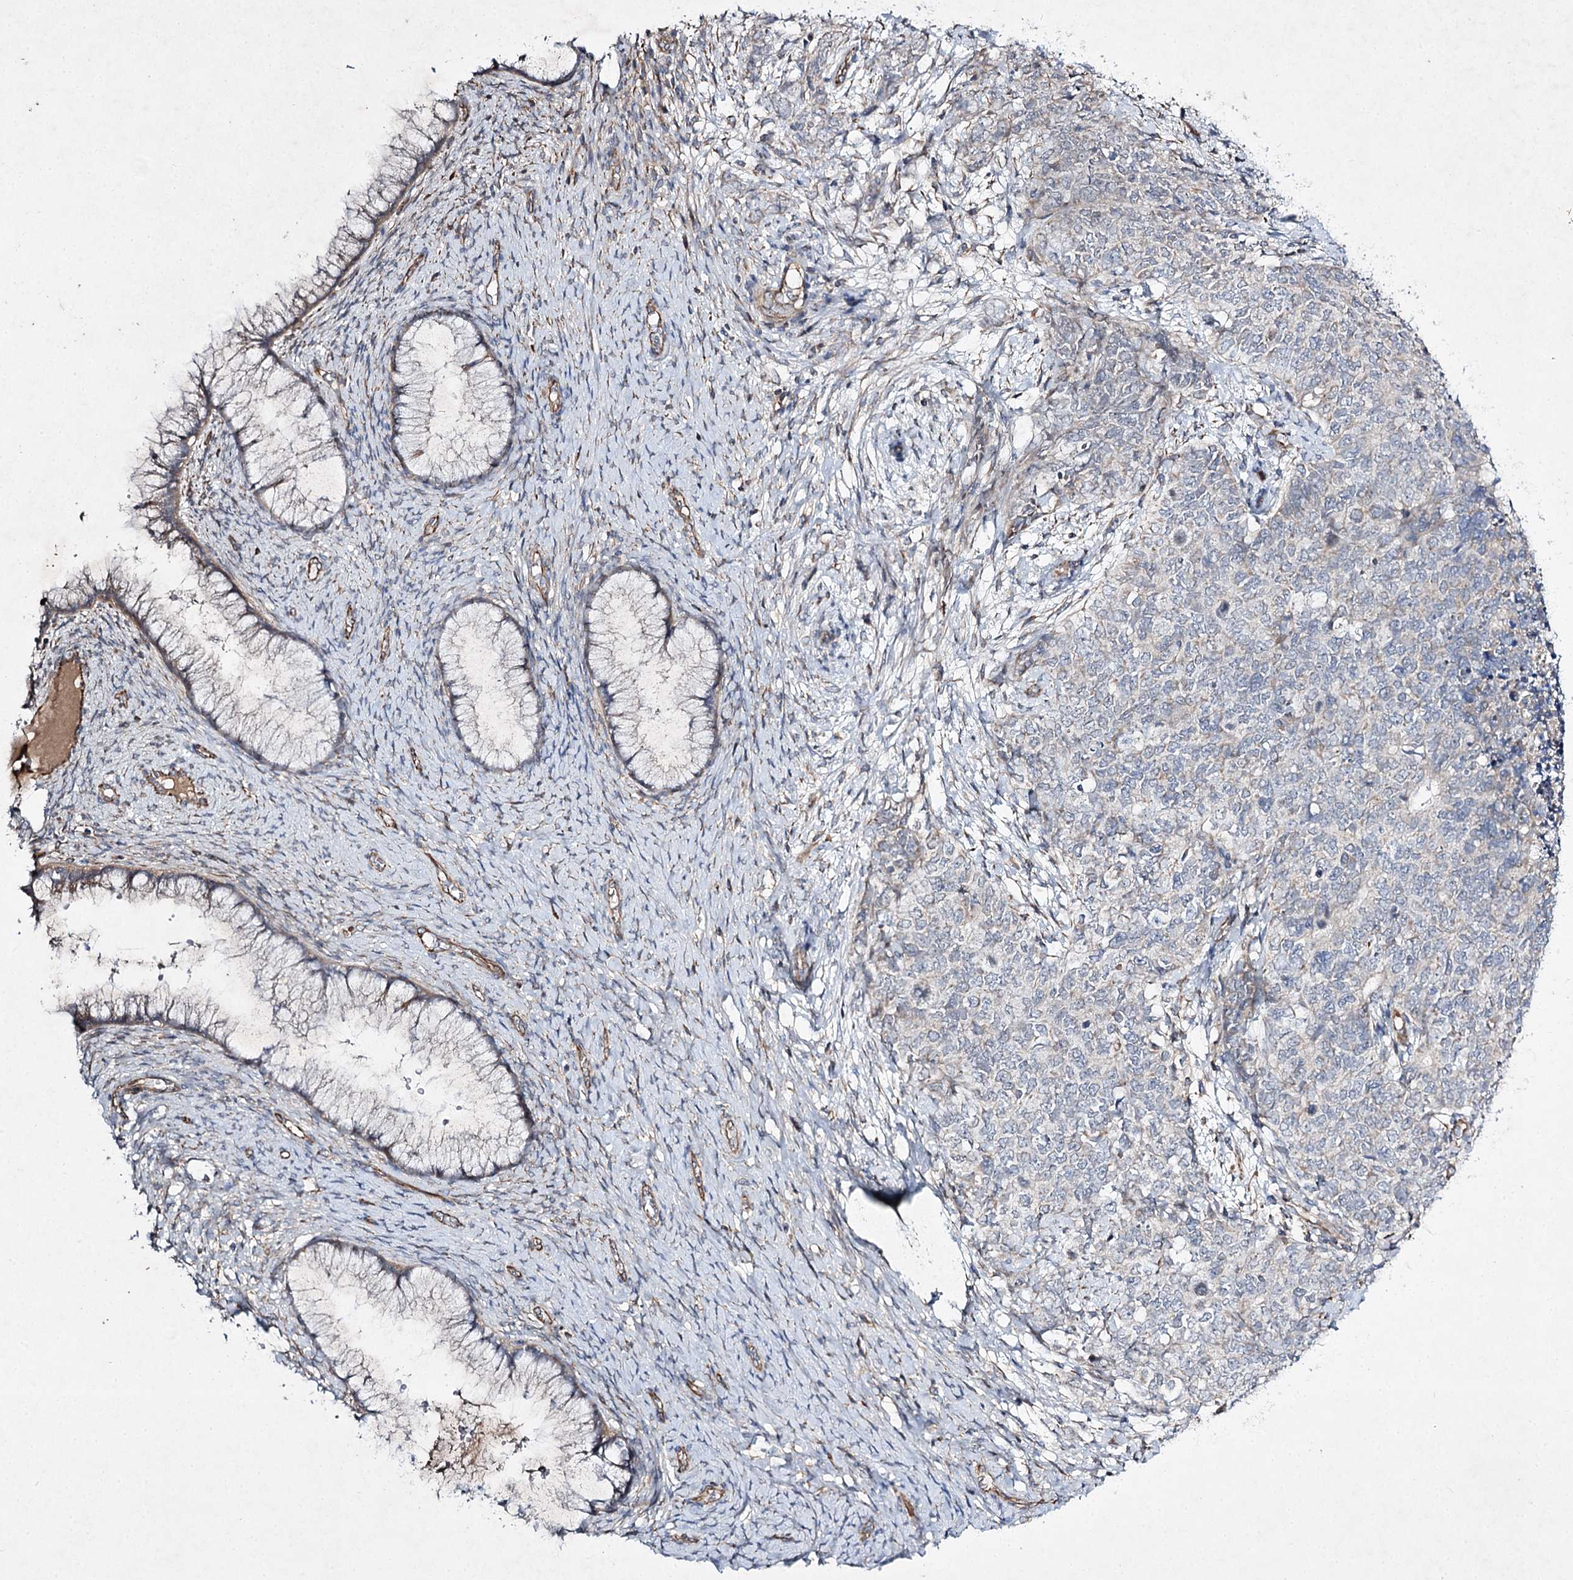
{"staining": {"intensity": "negative", "quantity": "none", "location": "none"}, "tissue": "cervical cancer", "cell_type": "Tumor cells", "image_type": "cancer", "snomed": [{"axis": "morphology", "description": "Squamous cell carcinoma, NOS"}, {"axis": "topography", "description": "Cervix"}], "caption": "An IHC photomicrograph of squamous cell carcinoma (cervical) is shown. There is no staining in tumor cells of squamous cell carcinoma (cervical).", "gene": "KIAA0825", "patient": {"sex": "female", "age": 63}}